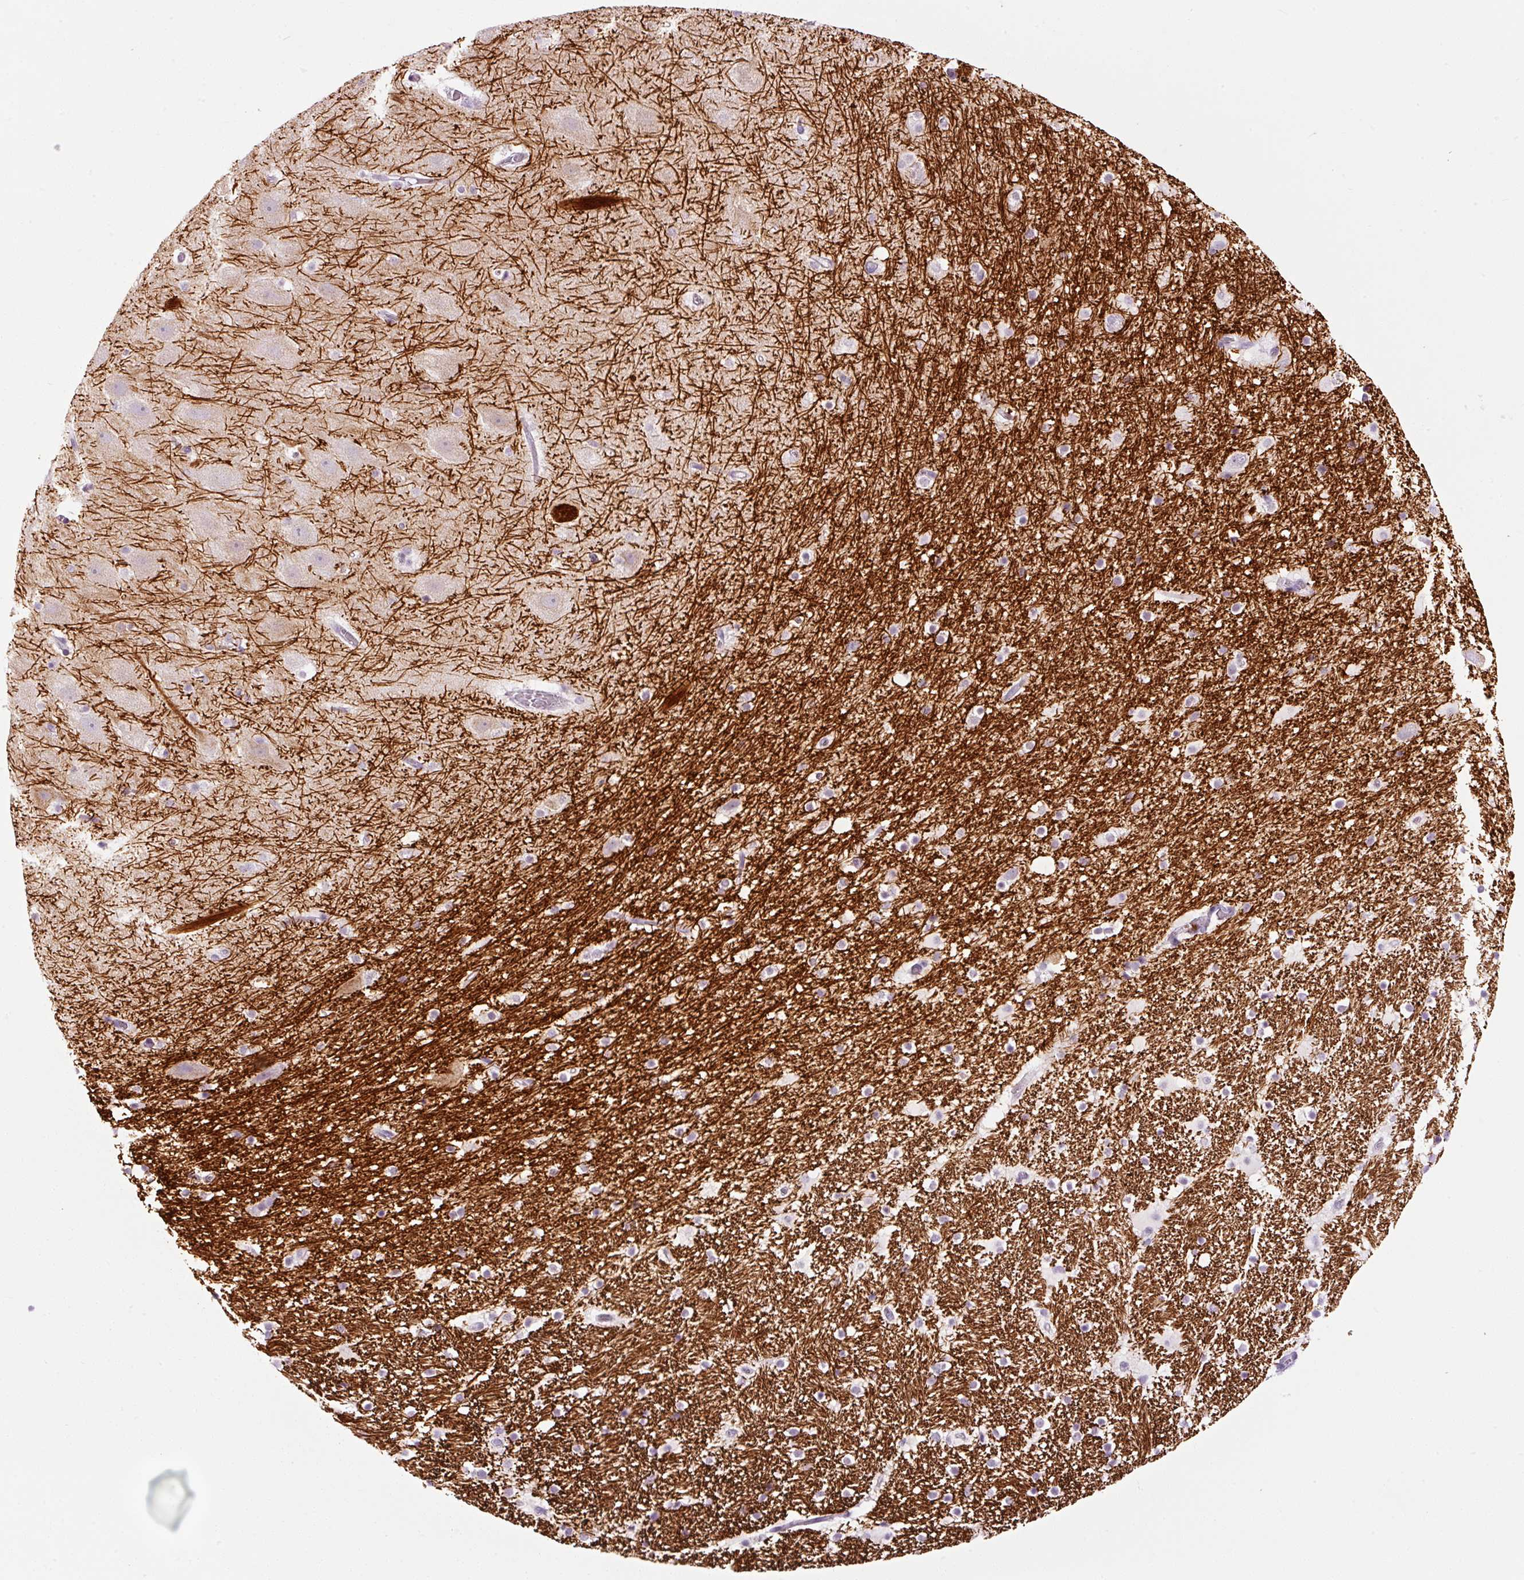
{"staining": {"intensity": "negative", "quantity": "none", "location": "none"}, "tissue": "hippocampus", "cell_type": "Glial cells", "image_type": "normal", "snomed": [{"axis": "morphology", "description": "Normal tissue, NOS"}, {"axis": "topography", "description": "Hippocampus"}], "caption": "A histopathology image of hippocampus stained for a protein demonstrates no brown staining in glial cells.", "gene": "ANKRD20A1", "patient": {"sex": "male", "age": 37}}